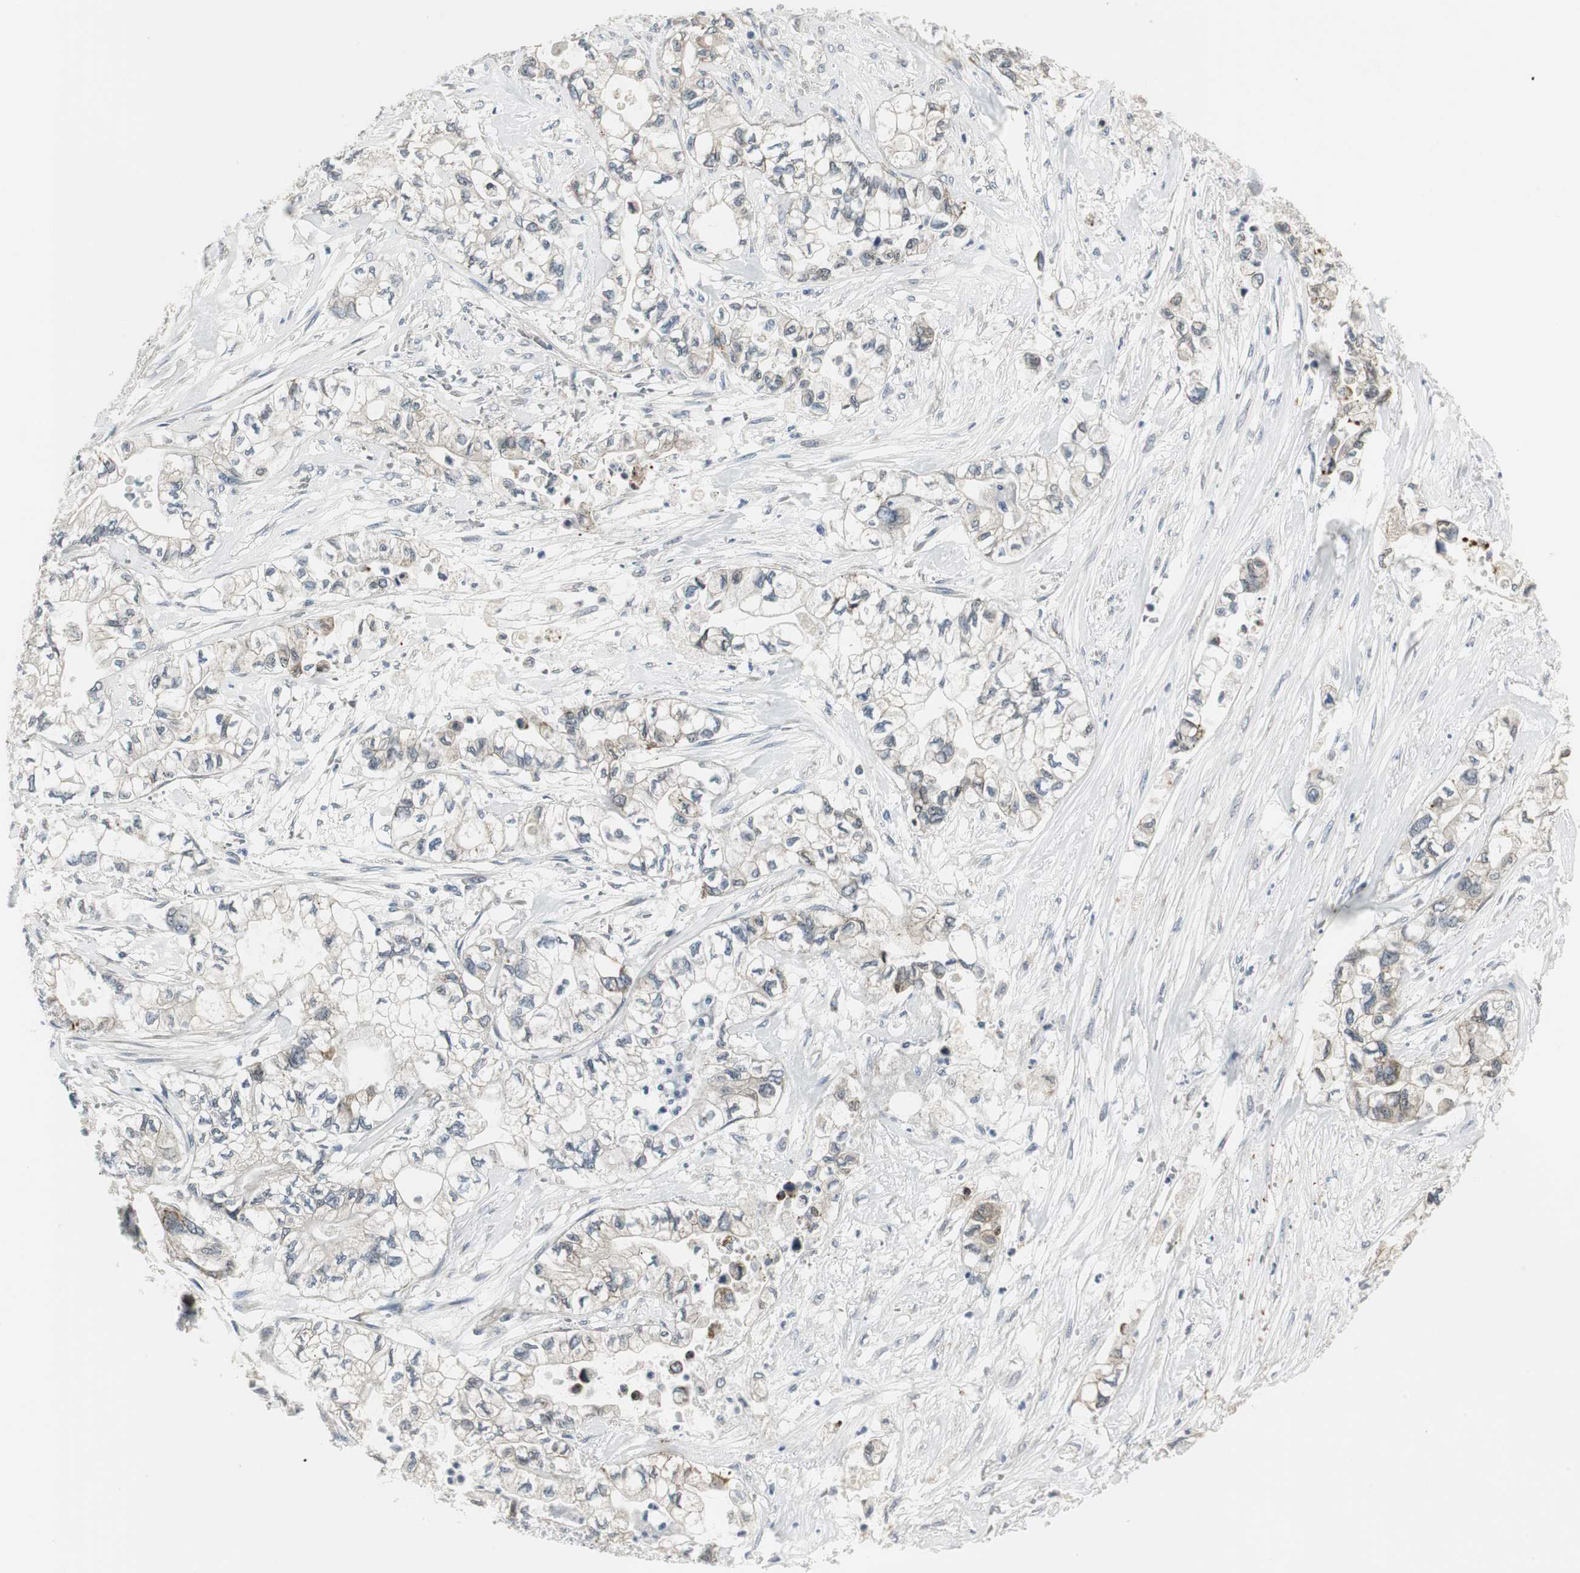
{"staining": {"intensity": "moderate", "quantity": ">75%", "location": "cytoplasmic/membranous"}, "tissue": "pancreatic cancer", "cell_type": "Tumor cells", "image_type": "cancer", "snomed": [{"axis": "morphology", "description": "Adenocarcinoma, NOS"}, {"axis": "topography", "description": "Pancreas"}], "caption": "Tumor cells display moderate cytoplasmic/membranous staining in about >75% of cells in pancreatic adenocarcinoma. Nuclei are stained in blue.", "gene": "CCT5", "patient": {"sex": "male", "age": 79}}